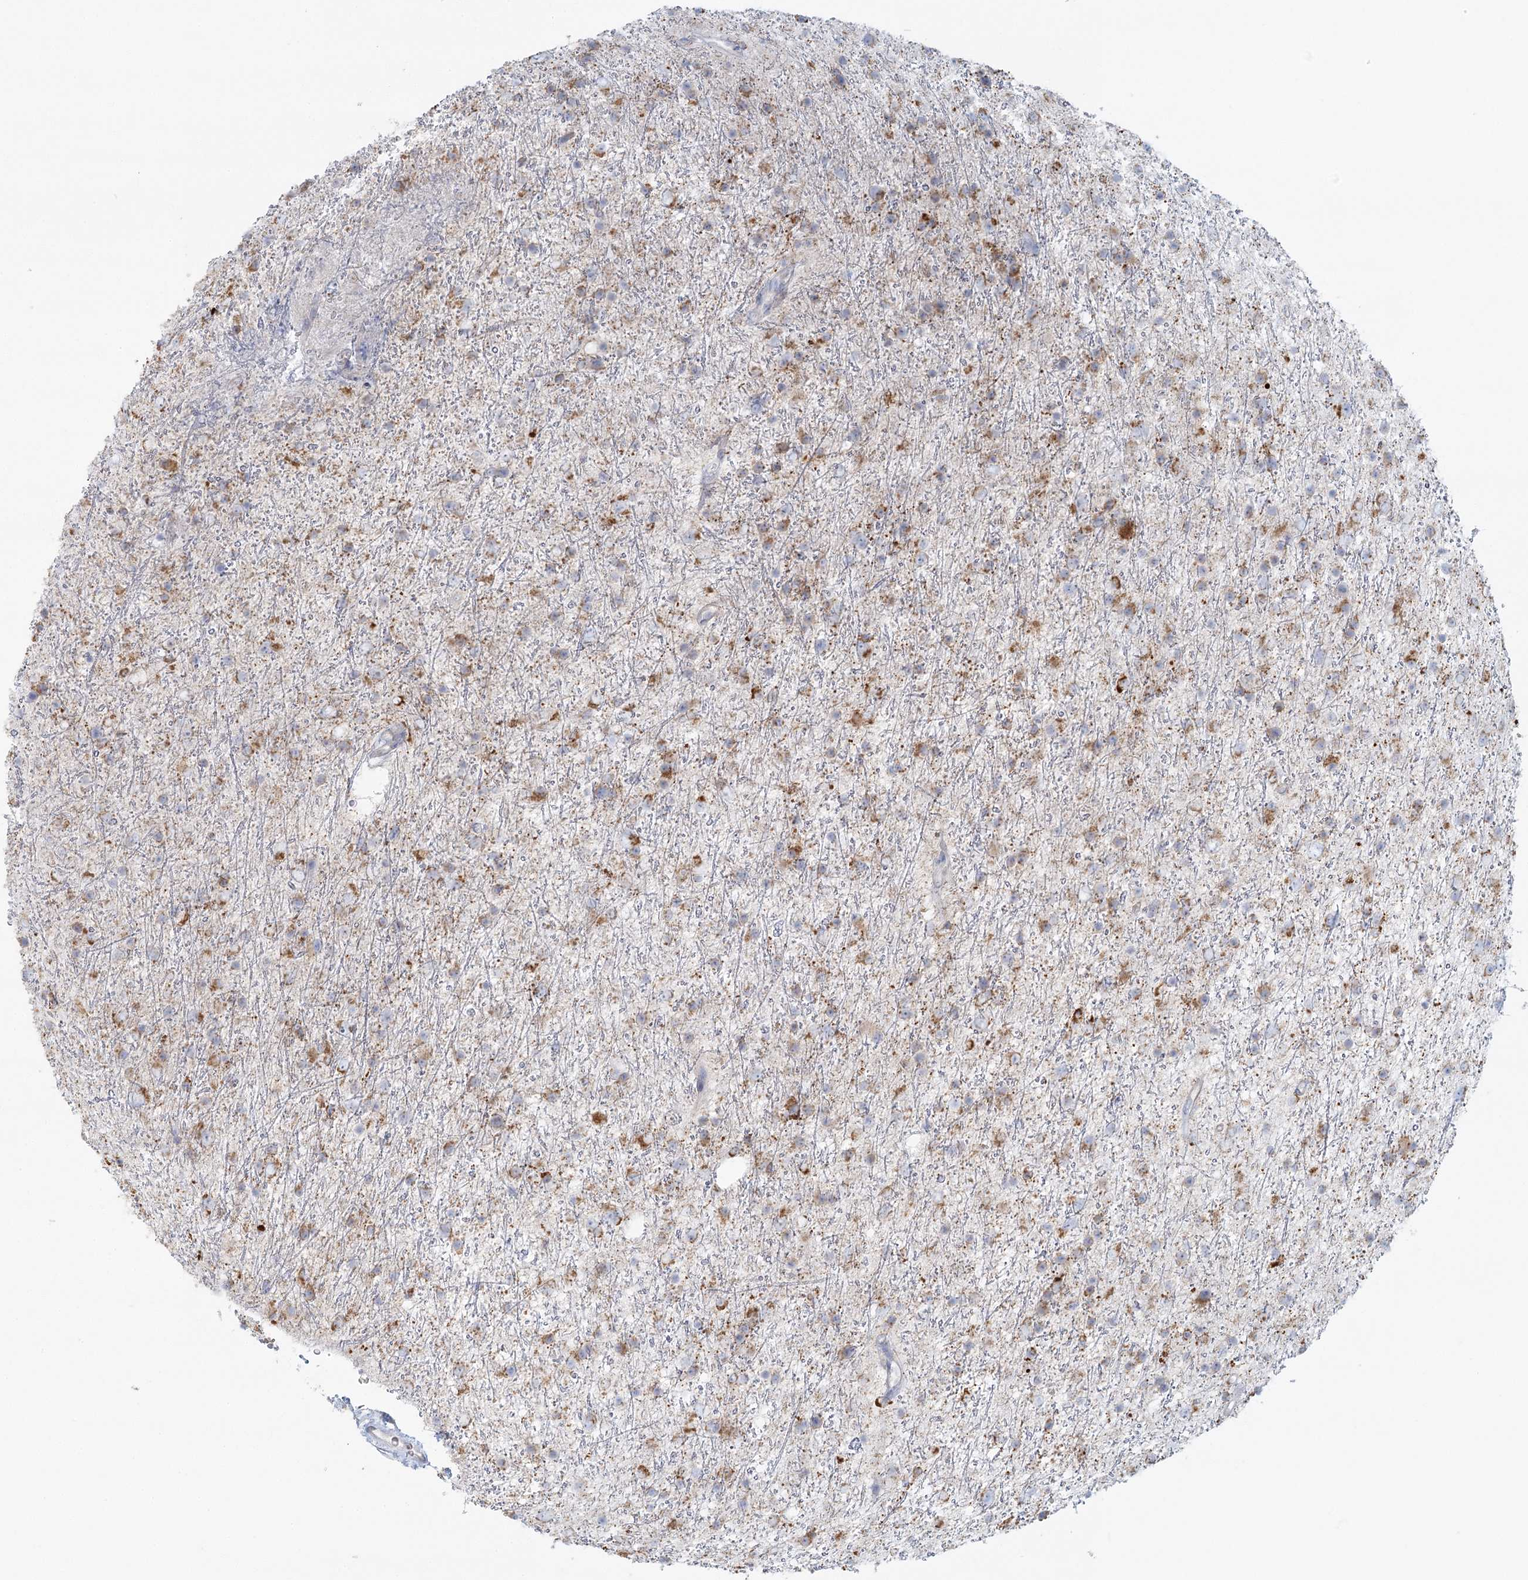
{"staining": {"intensity": "moderate", "quantity": "25%-75%", "location": "cytoplasmic/membranous"}, "tissue": "glioma", "cell_type": "Tumor cells", "image_type": "cancer", "snomed": [{"axis": "morphology", "description": "Glioma, malignant, Low grade"}, {"axis": "topography", "description": "Cerebral cortex"}], "caption": "IHC histopathology image of neoplastic tissue: human glioma stained using immunohistochemistry (IHC) shows medium levels of moderate protein expression localized specifically in the cytoplasmic/membranous of tumor cells, appearing as a cytoplasmic/membranous brown color.", "gene": "BPHL", "patient": {"sex": "female", "age": 39}}